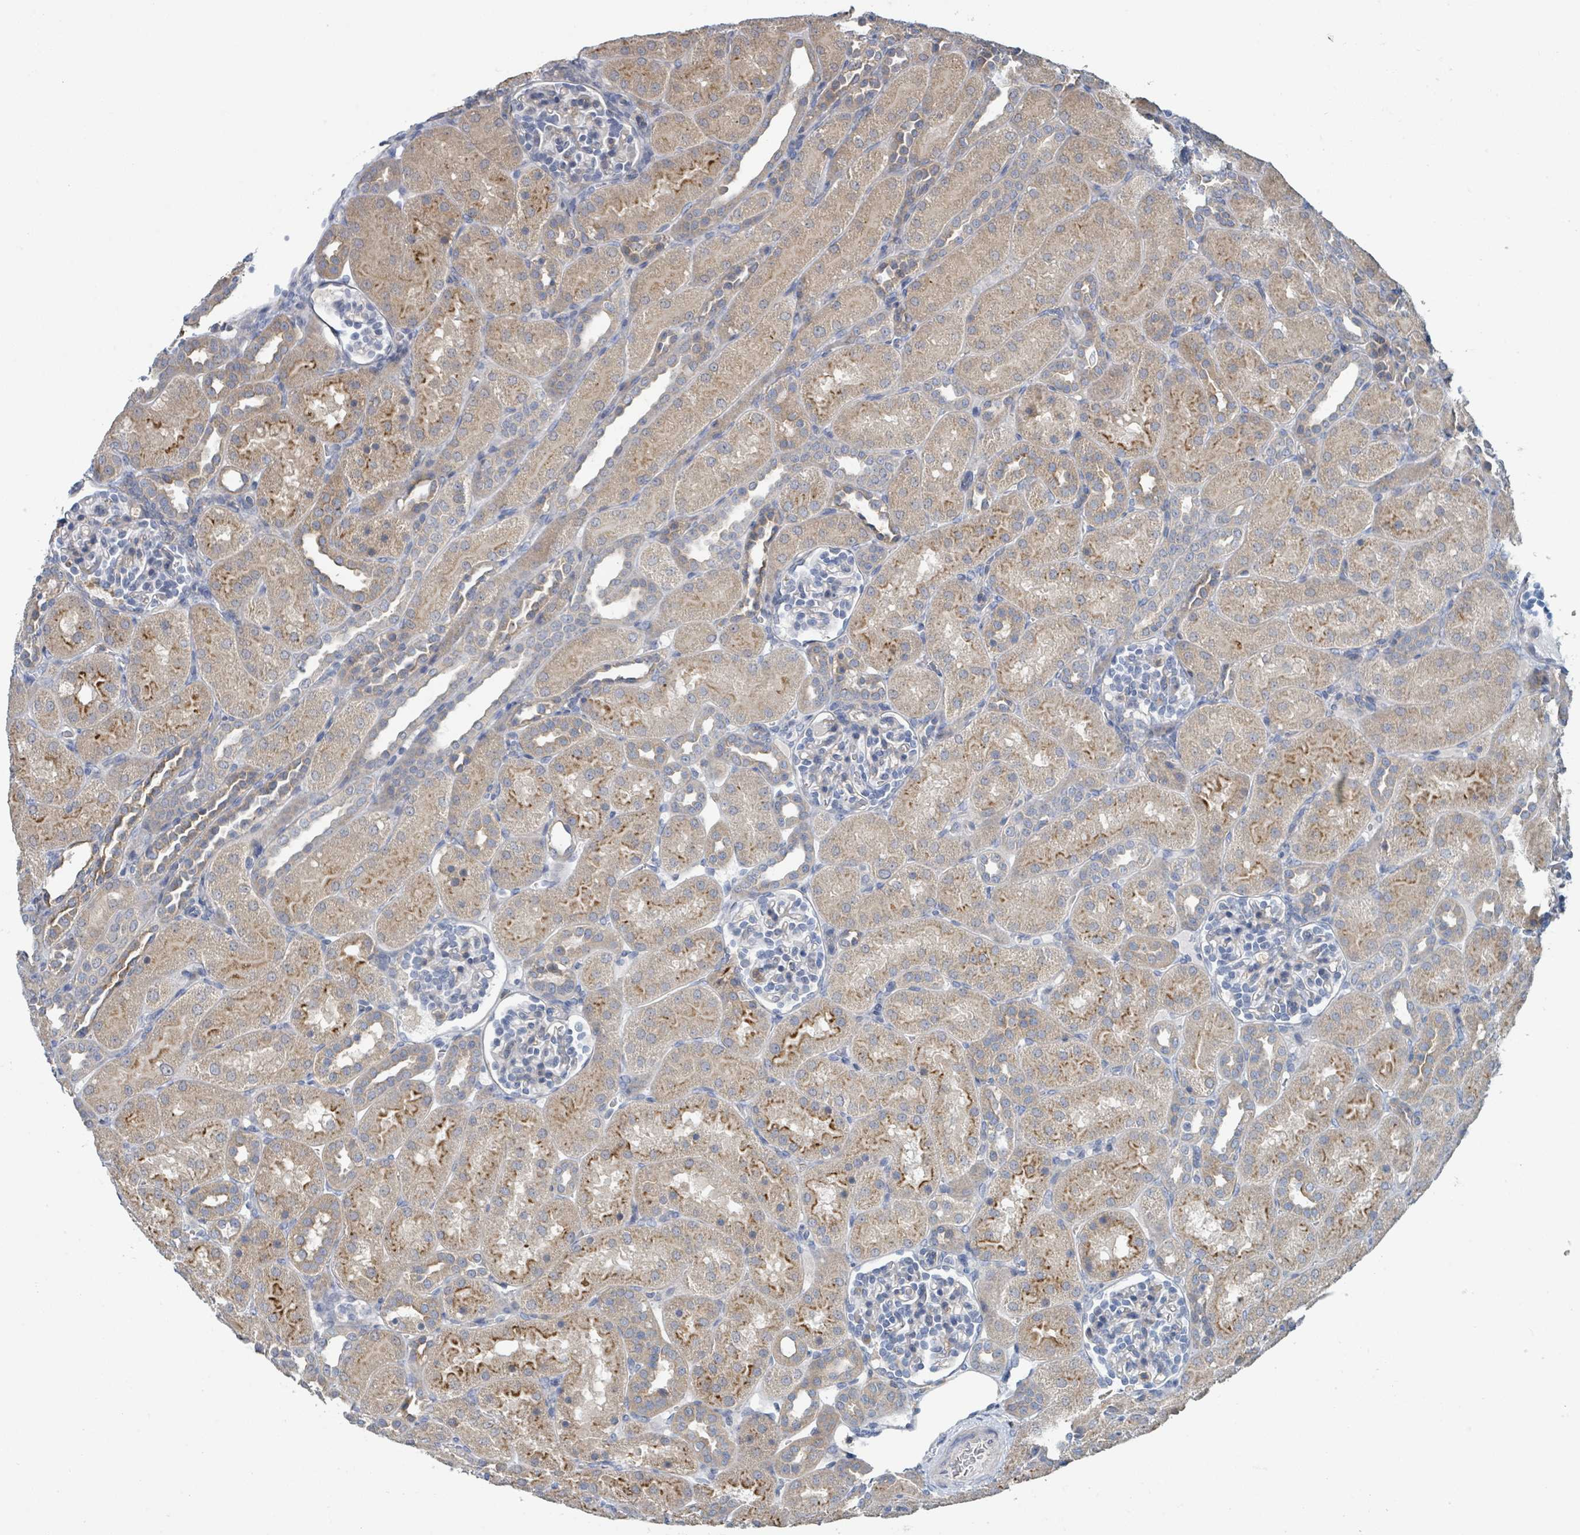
{"staining": {"intensity": "negative", "quantity": "none", "location": "none"}, "tissue": "kidney", "cell_type": "Cells in glomeruli", "image_type": "normal", "snomed": [{"axis": "morphology", "description": "Normal tissue, NOS"}, {"axis": "topography", "description": "Kidney"}], "caption": "Human kidney stained for a protein using IHC reveals no positivity in cells in glomeruli.", "gene": "LRRC42", "patient": {"sex": "male", "age": 1}}